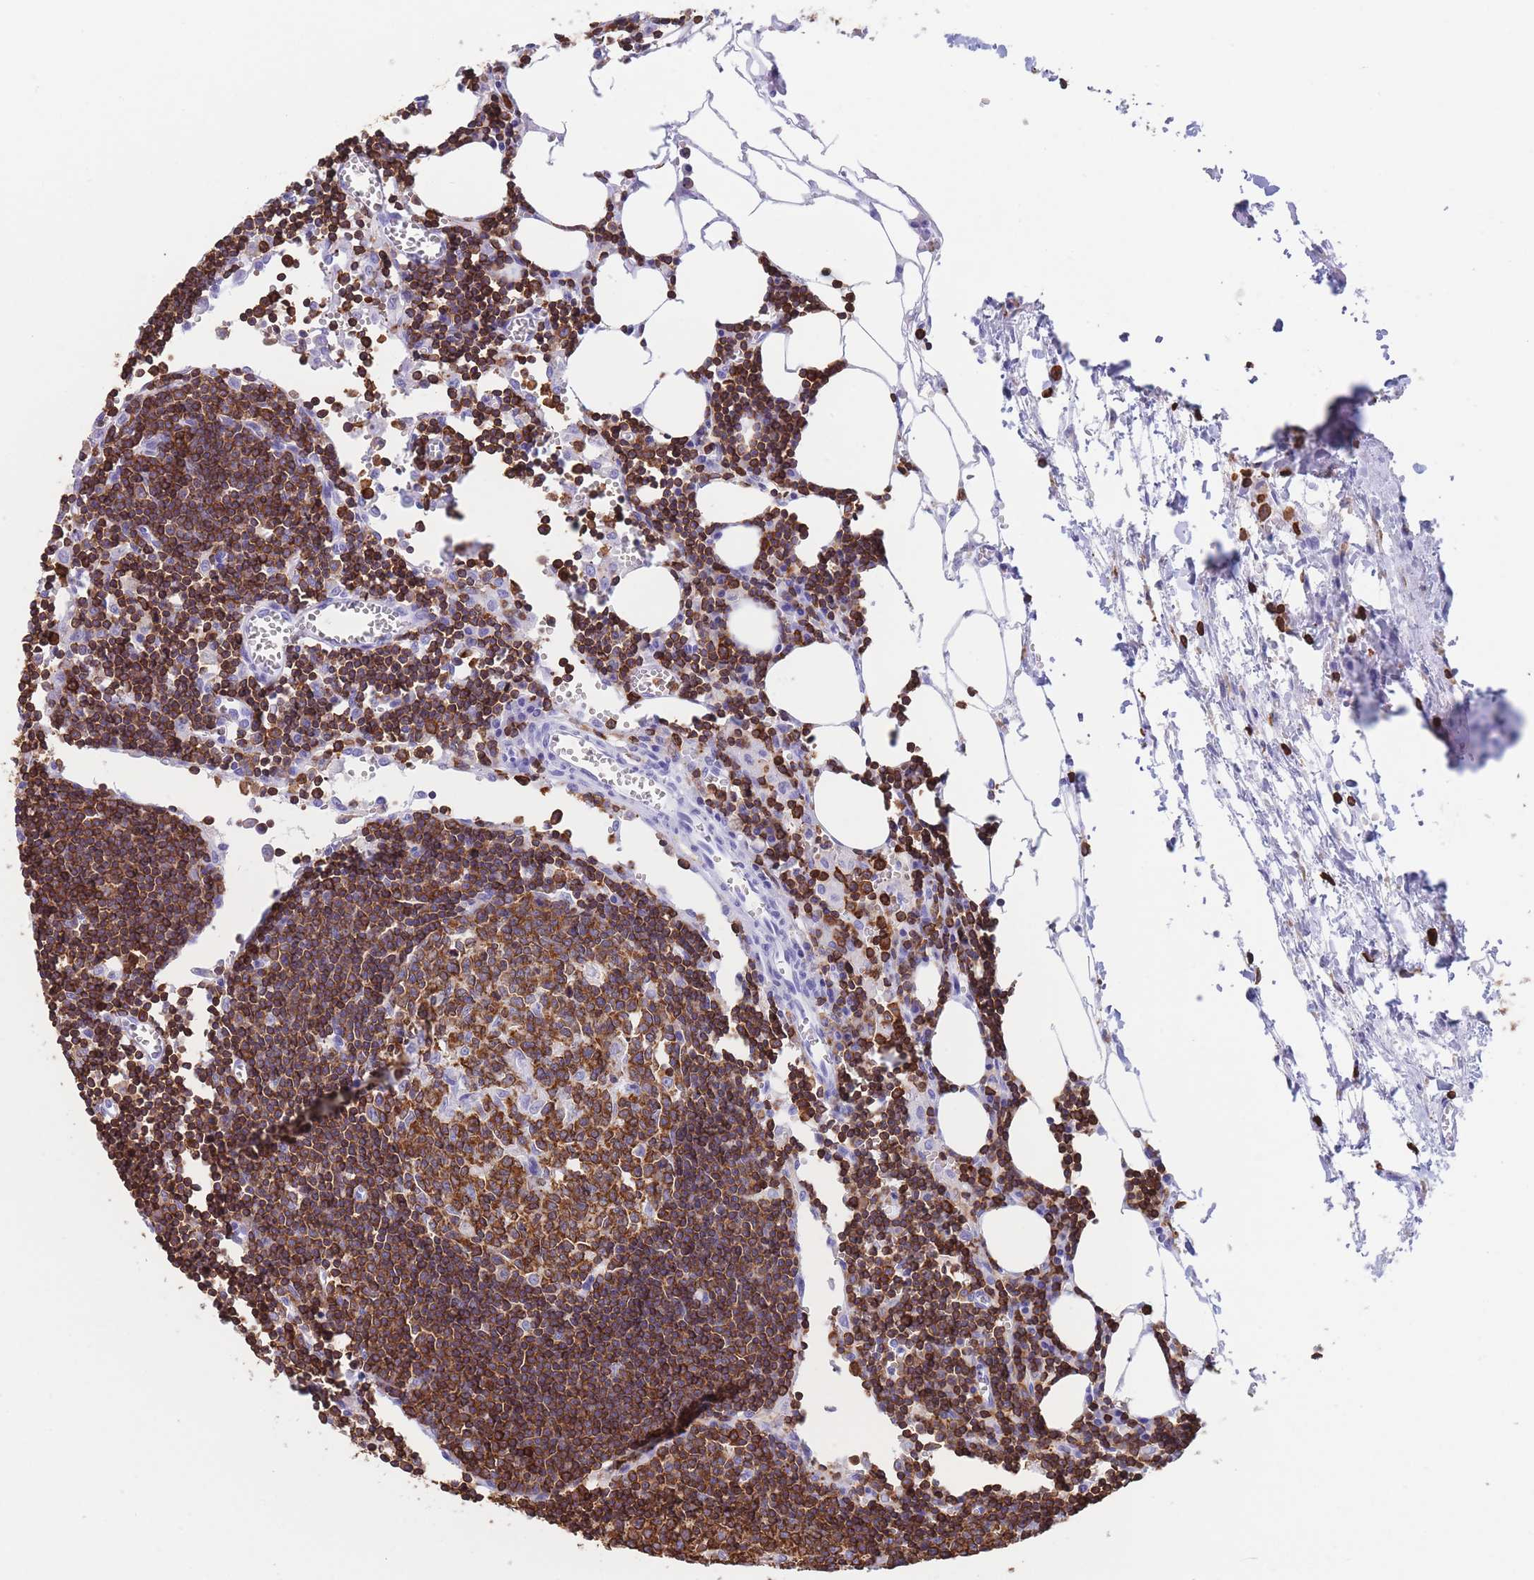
{"staining": {"intensity": "strong", "quantity": ">75%", "location": "cytoplasmic/membranous"}, "tissue": "lymph node", "cell_type": "Germinal center cells", "image_type": "normal", "snomed": [{"axis": "morphology", "description": "Normal tissue, NOS"}, {"axis": "topography", "description": "Lymph node"}], "caption": "Immunohistochemistry (DAB (3,3'-diaminobenzidine)) staining of normal human lymph node demonstrates strong cytoplasmic/membranous protein expression in approximately >75% of germinal center cells.", "gene": "CORO1A", "patient": {"sex": "male", "age": 62}}